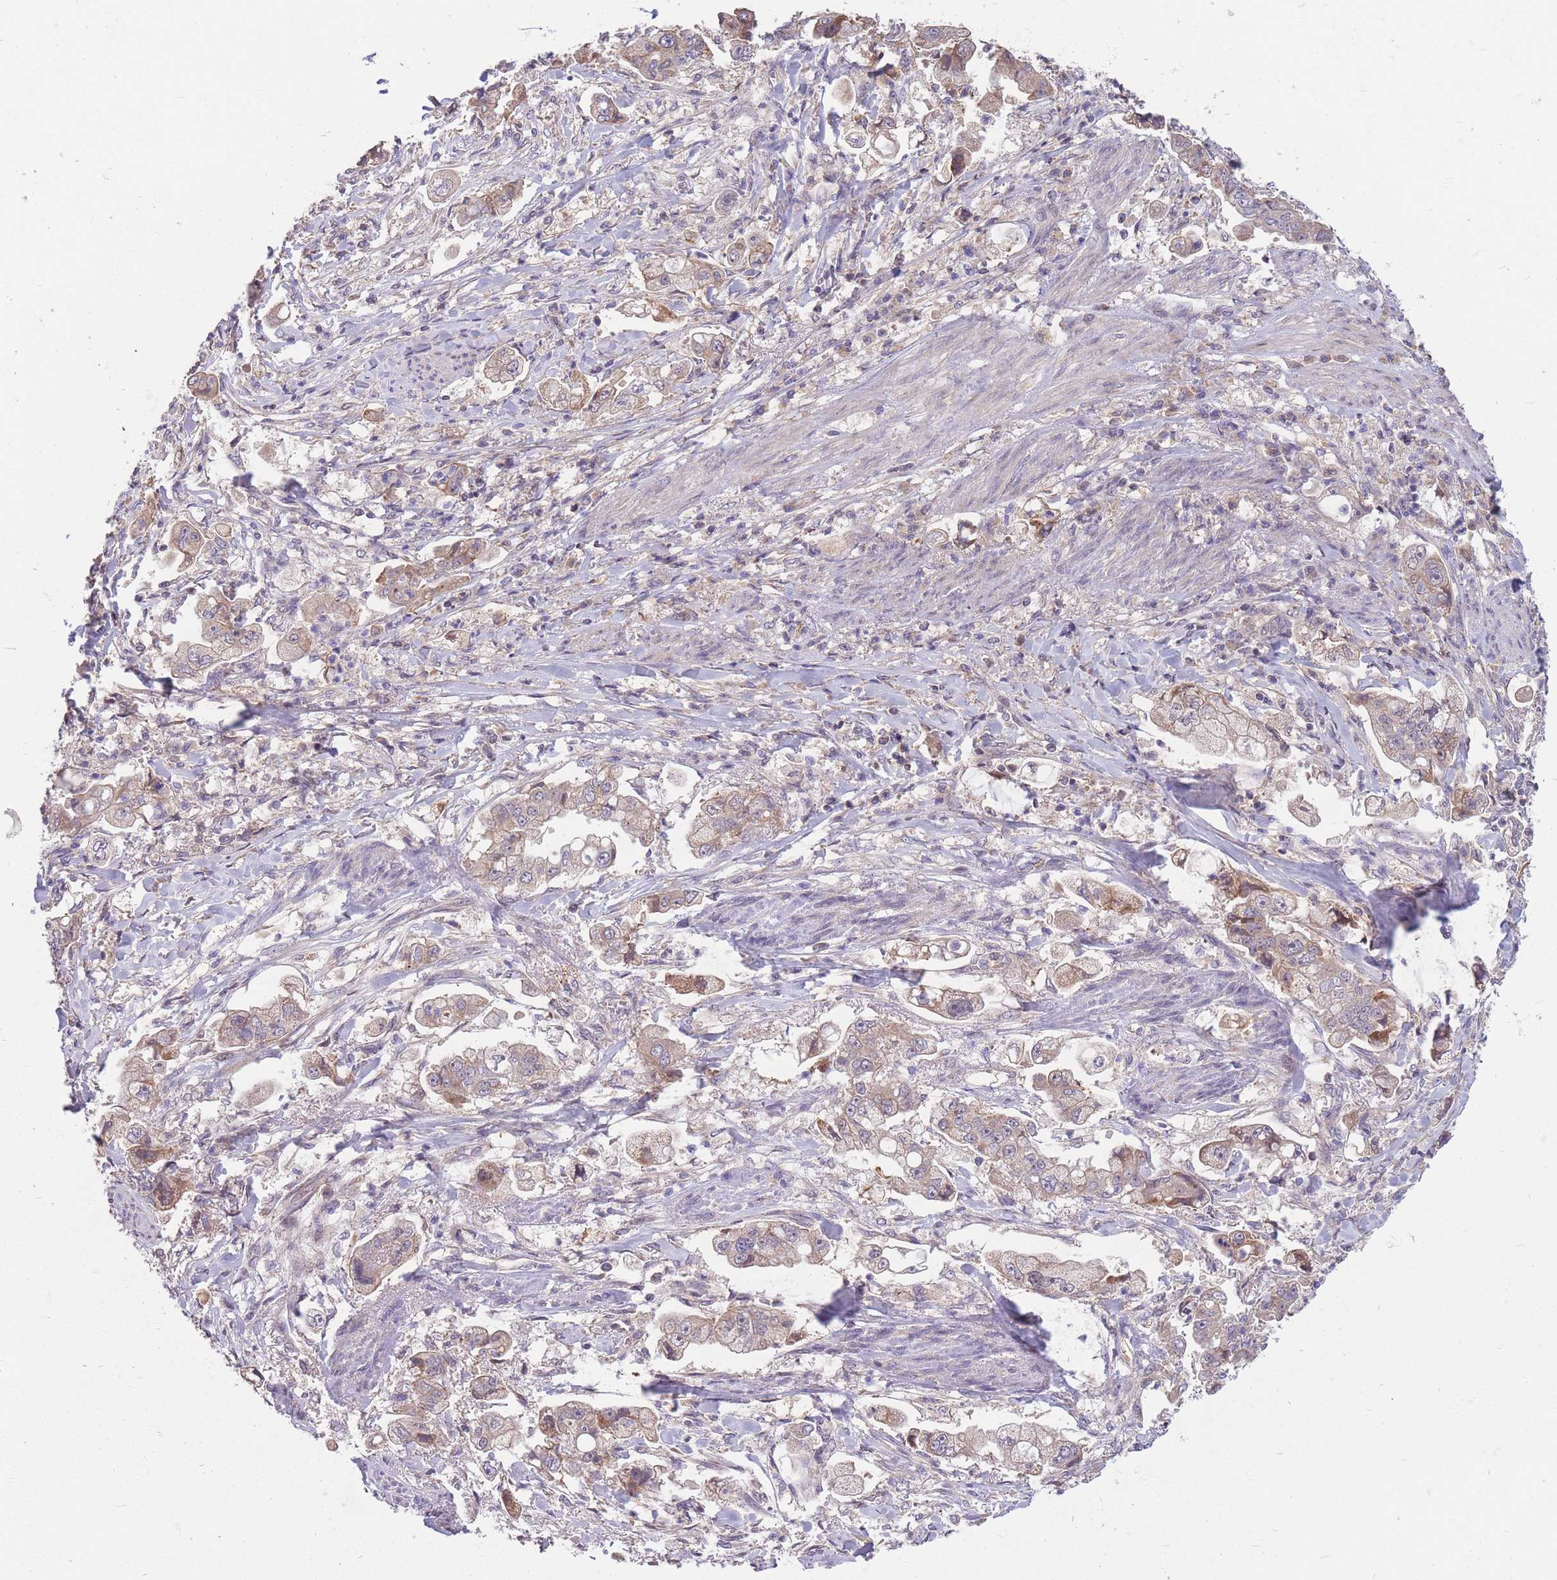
{"staining": {"intensity": "weak", "quantity": ">75%", "location": "cytoplasmic/membranous"}, "tissue": "stomach cancer", "cell_type": "Tumor cells", "image_type": "cancer", "snomed": [{"axis": "morphology", "description": "Adenocarcinoma, NOS"}, {"axis": "topography", "description": "Stomach"}], "caption": "Stomach cancer (adenocarcinoma) stained with DAB (3,3'-diaminobenzidine) IHC exhibits low levels of weak cytoplasmic/membranous positivity in about >75% of tumor cells. (brown staining indicates protein expression, while blue staining denotes nuclei).", "gene": "PTPMT1", "patient": {"sex": "male", "age": 62}}